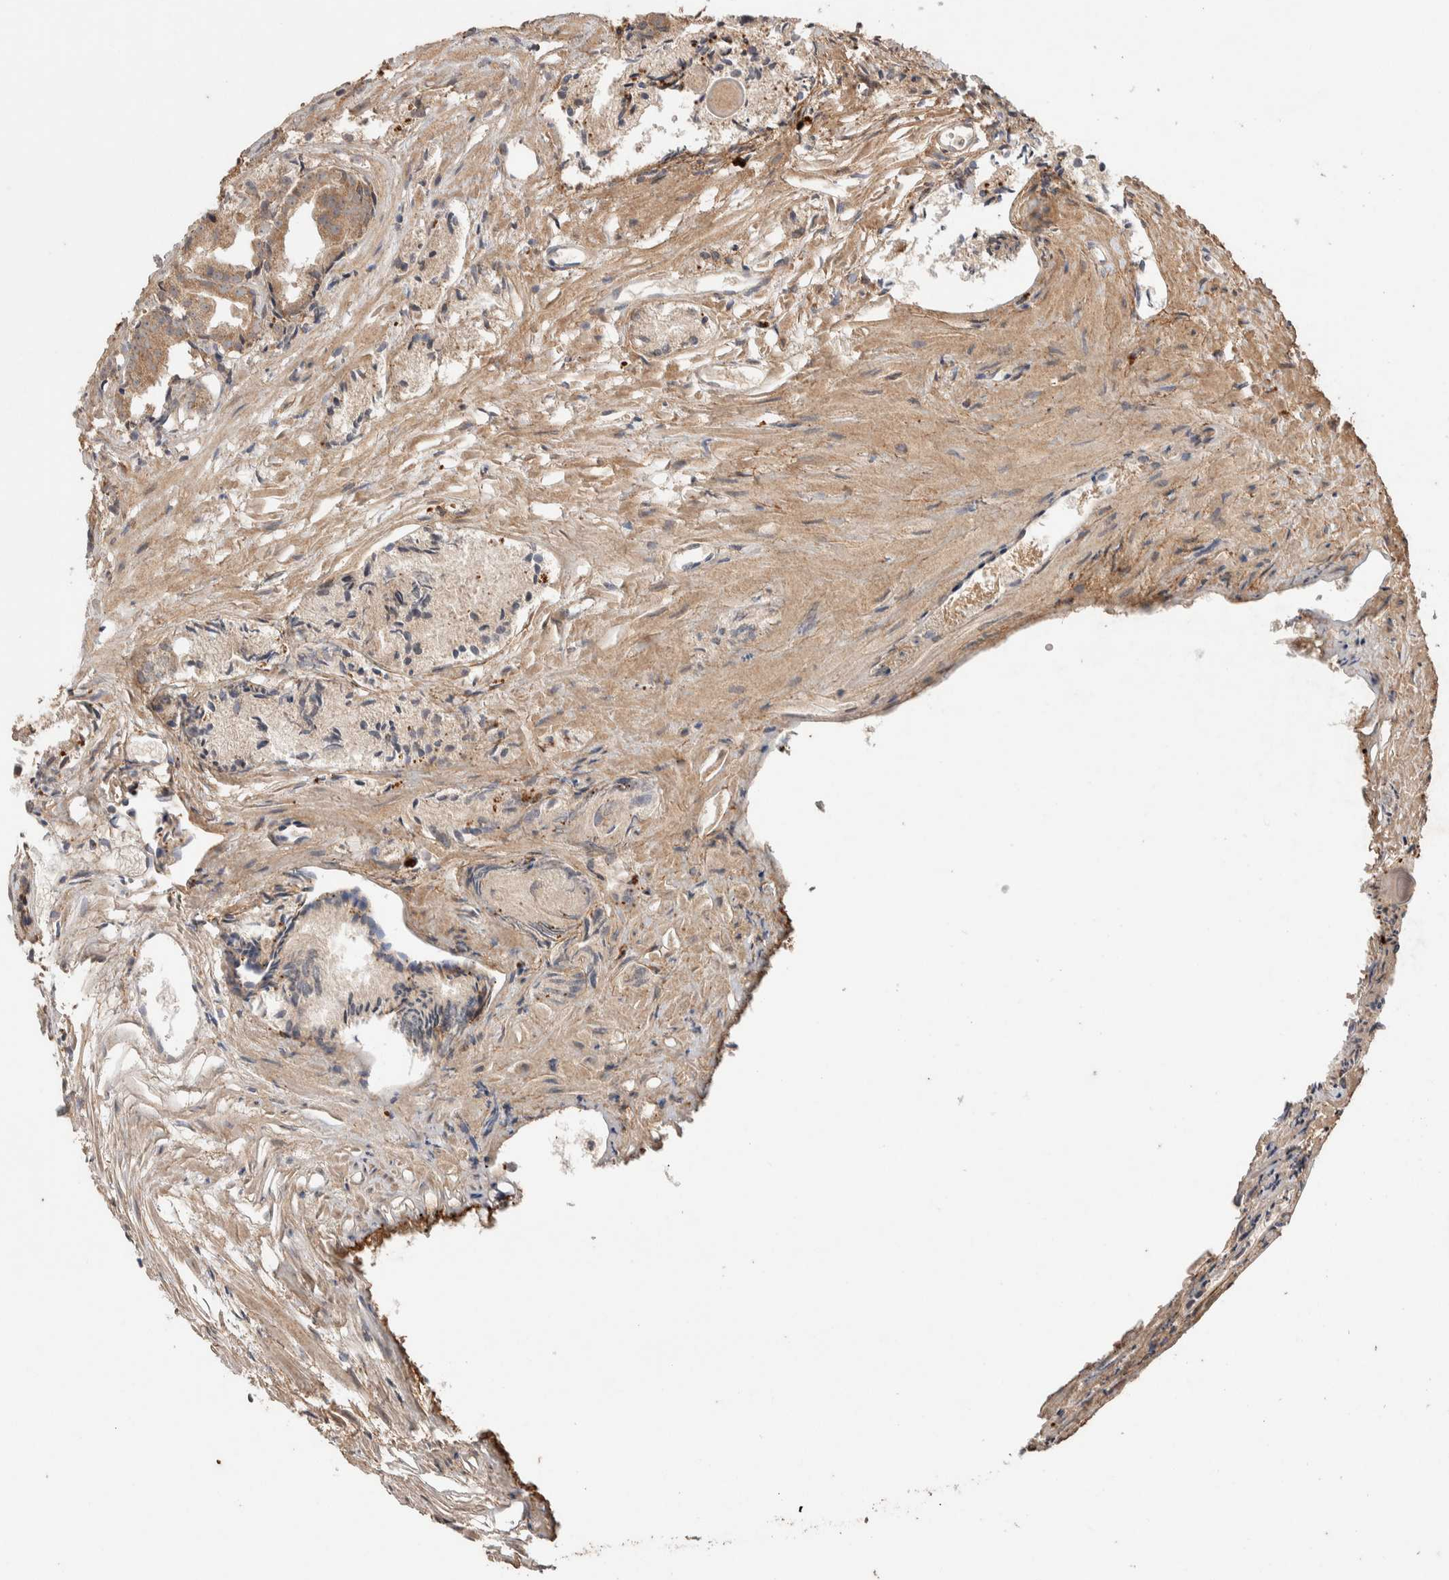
{"staining": {"intensity": "weak", "quantity": ">75%", "location": "cytoplasmic/membranous"}, "tissue": "prostate cancer", "cell_type": "Tumor cells", "image_type": "cancer", "snomed": [{"axis": "morphology", "description": "Adenocarcinoma, Low grade"}, {"axis": "topography", "description": "Prostate"}], "caption": "The histopathology image reveals a brown stain indicating the presence of a protein in the cytoplasmic/membranous of tumor cells in prostate adenocarcinoma (low-grade). Nuclei are stained in blue.", "gene": "KCNJ5", "patient": {"sex": "male", "age": 72}}